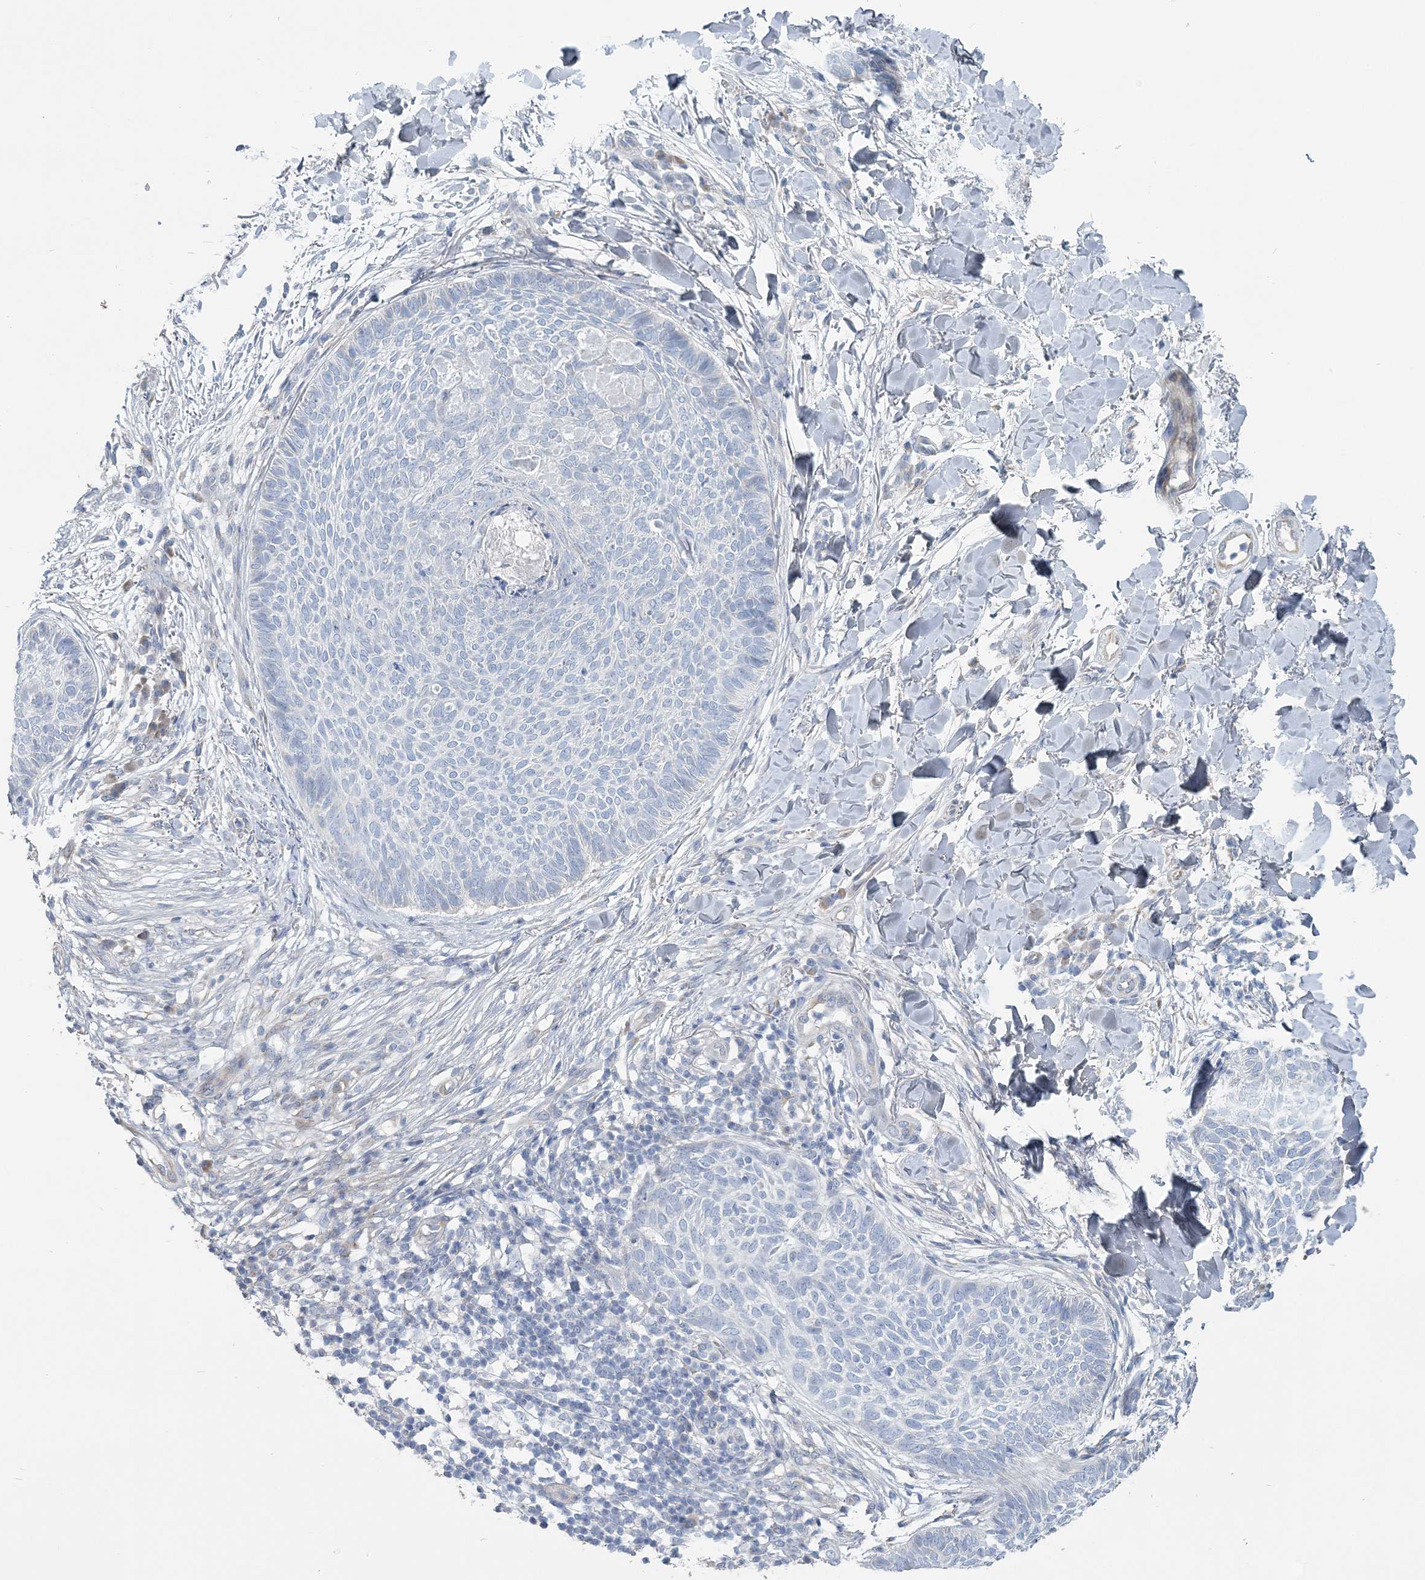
{"staining": {"intensity": "negative", "quantity": "none", "location": "none"}, "tissue": "skin cancer", "cell_type": "Tumor cells", "image_type": "cancer", "snomed": [{"axis": "morphology", "description": "Normal tissue, NOS"}, {"axis": "morphology", "description": "Basal cell carcinoma"}, {"axis": "topography", "description": "Skin"}], "caption": "The immunohistochemistry (IHC) histopathology image has no significant expression in tumor cells of skin cancer (basal cell carcinoma) tissue.", "gene": "CMBL", "patient": {"sex": "male", "age": 50}}